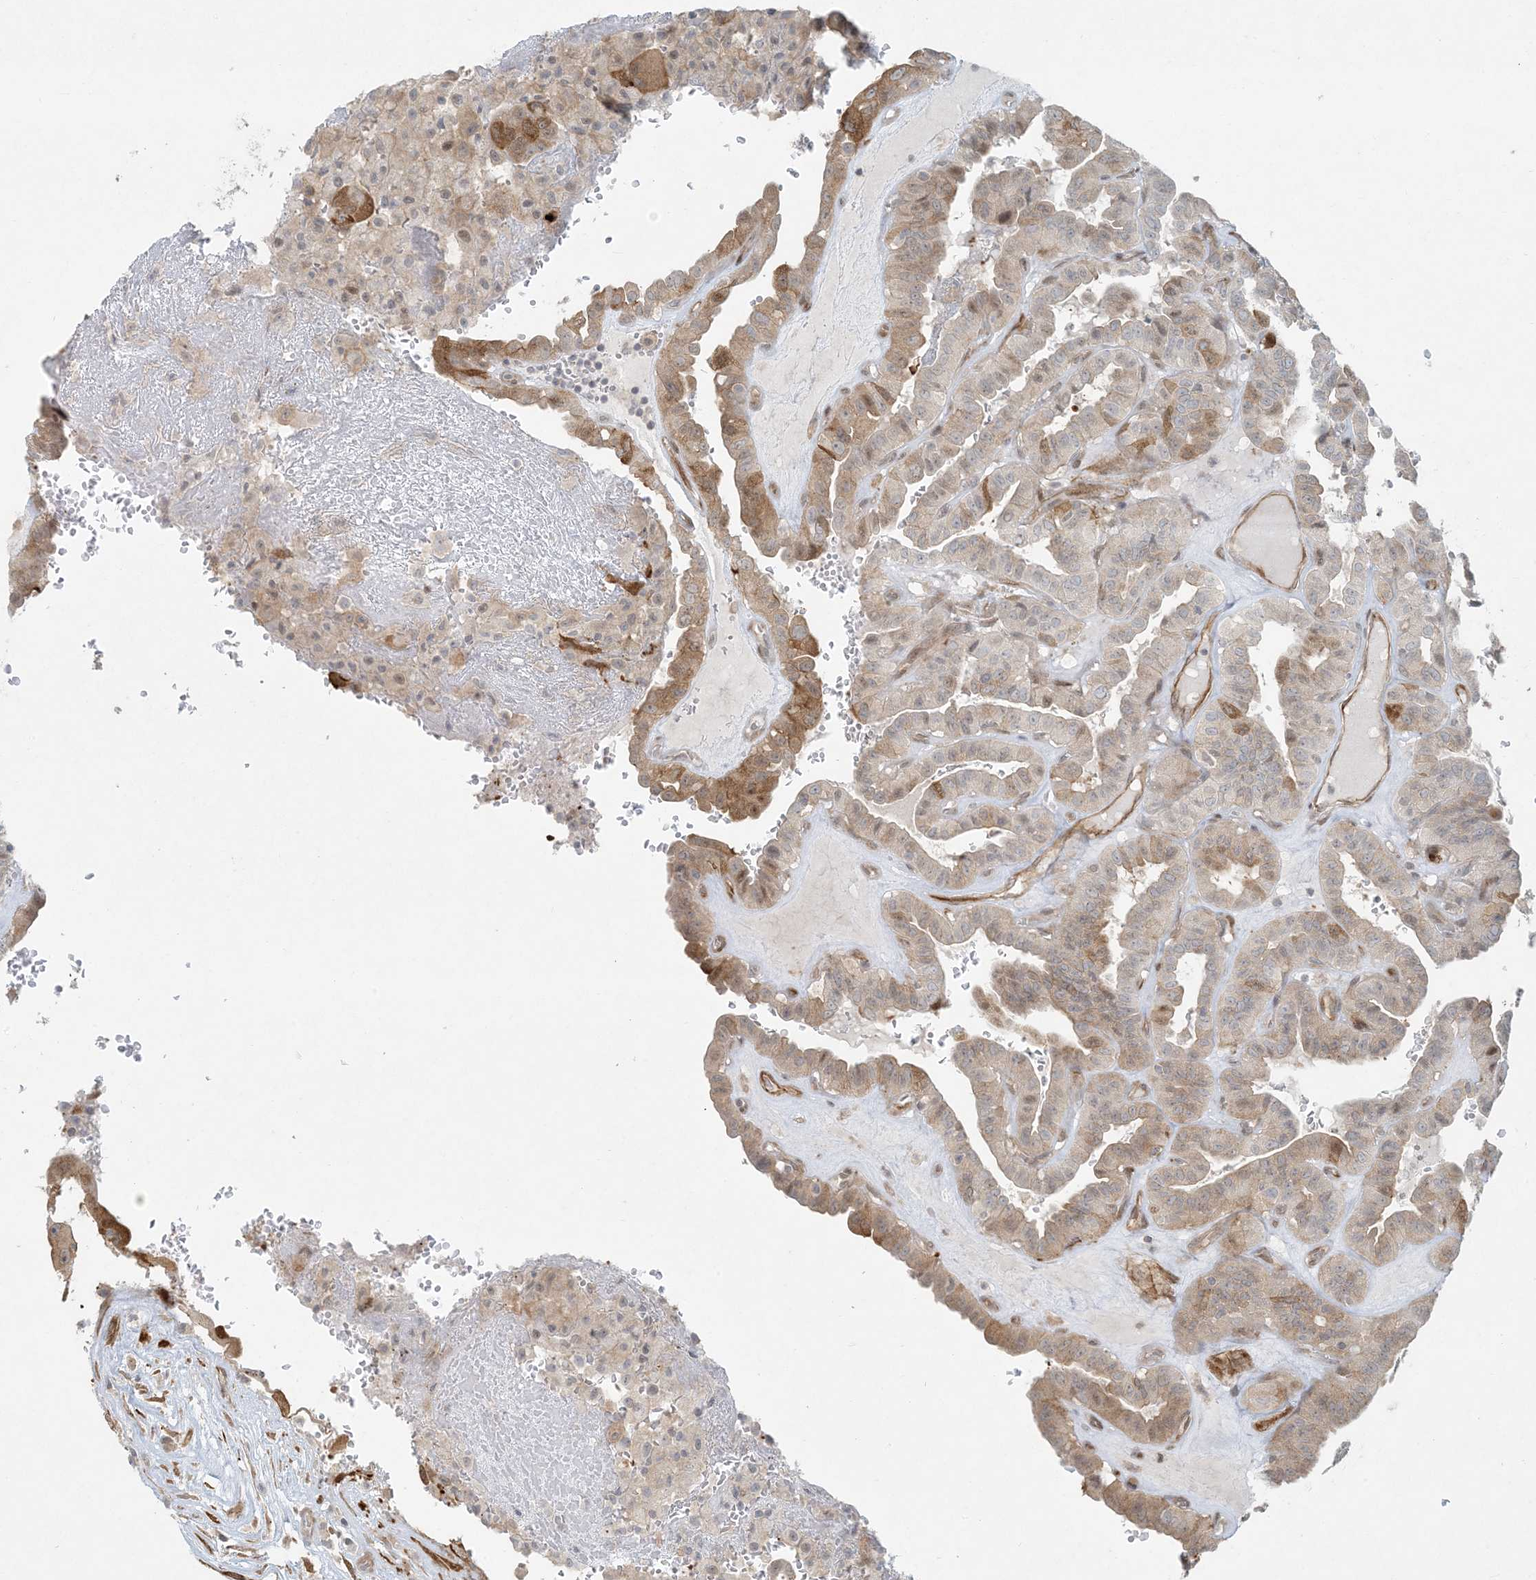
{"staining": {"intensity": "moderate", "quantity": "25%-75%", "location": "cytoplasmic/membranous"}, "tissue": "thyroid cancer", "cell_type": "Tumor cells", "image_type": "cancer", "snomed": [{"axis": "morphology", "description": "Papillary adenocarcinoma, NOS"}, {"axis": "topography", "description": "Thyroid gland"}], "caption": "Thyroid cancer (papillary adenocarcinoma) stained with a protein marker demonstrates moderate staining in tumor cells.", "gene": "BCORL1", "patient": {"sex": "male", "age": 77}}